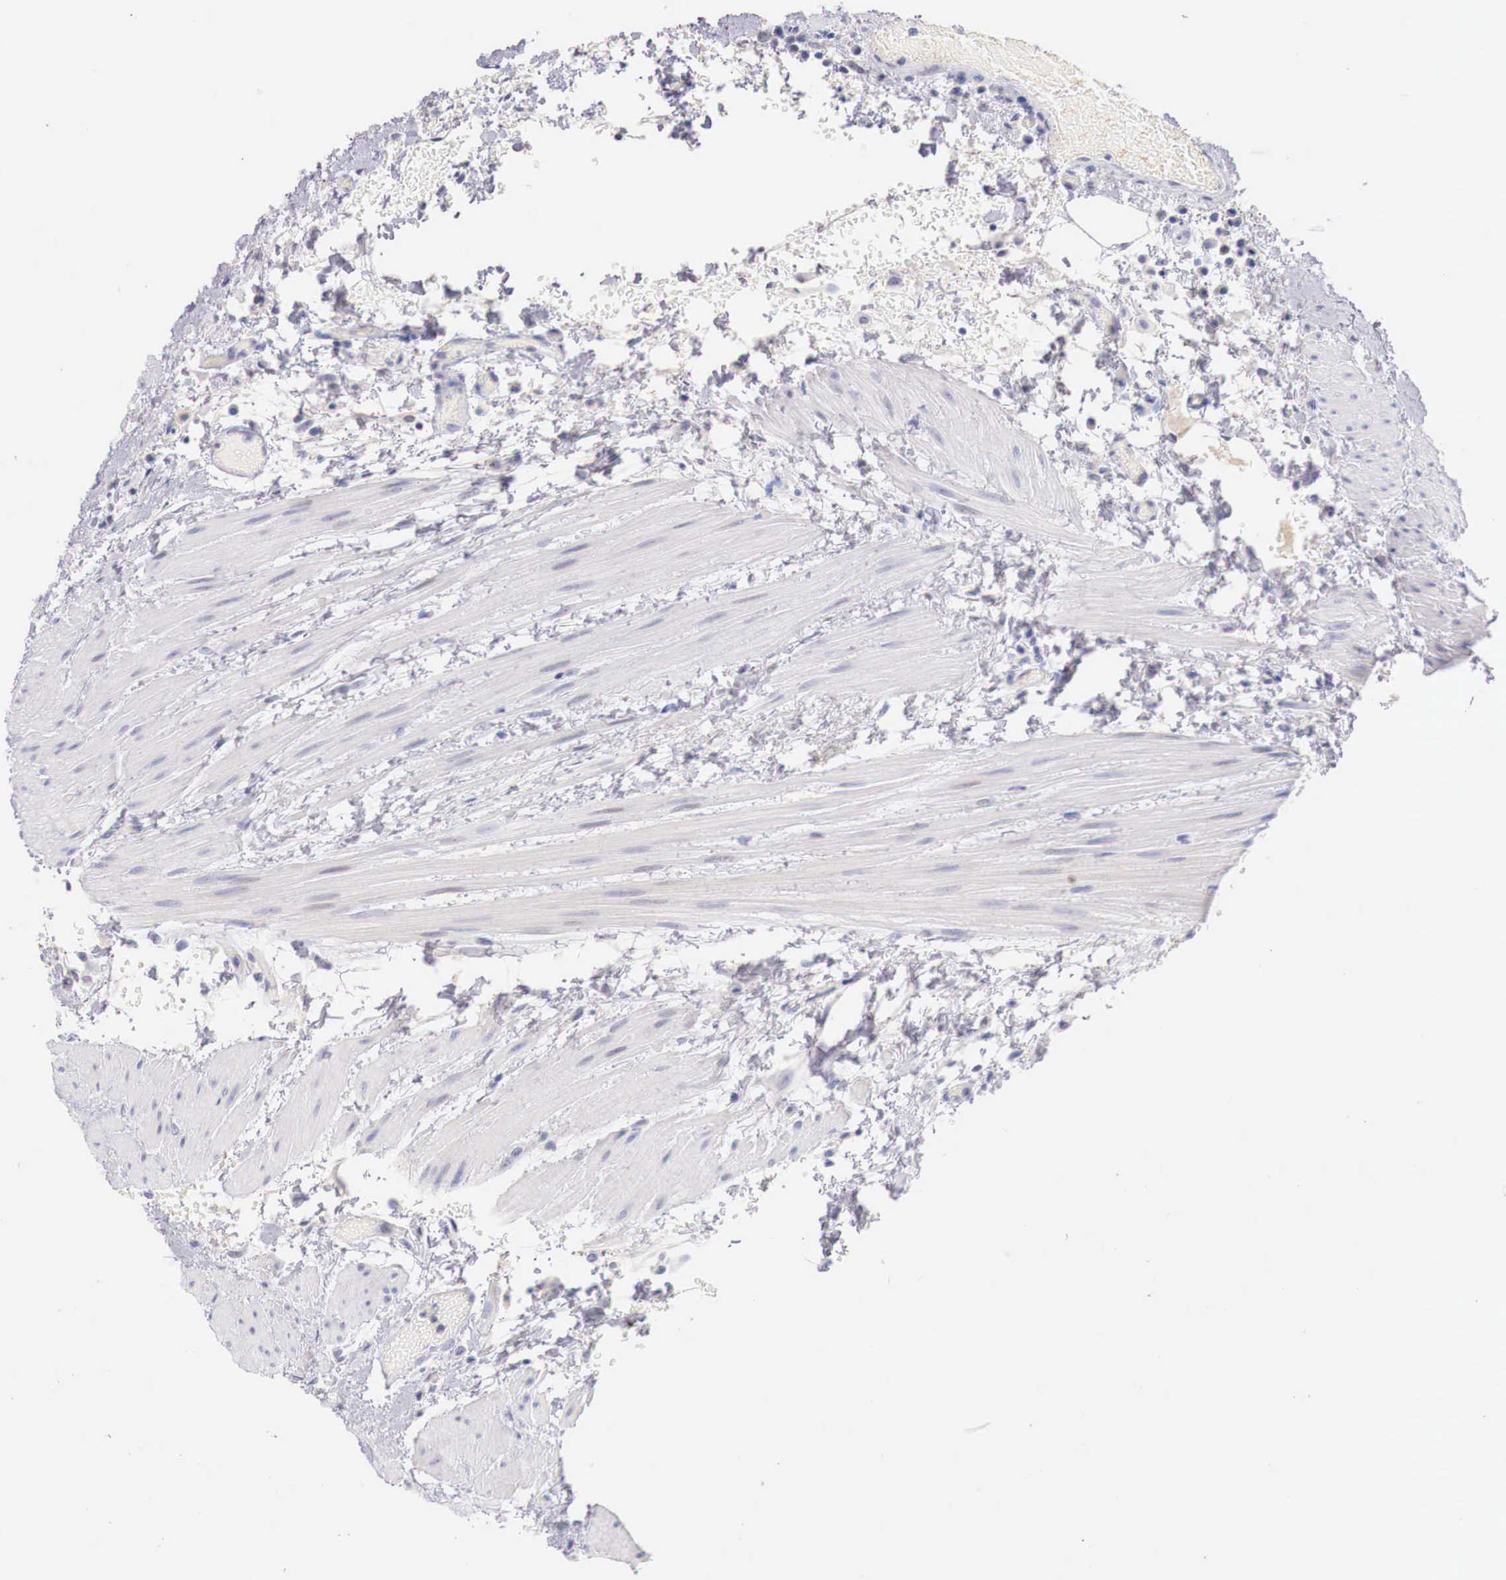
{"staining": {"intensity": "negative", "quantity": "none", "location": "none"}, "tissue": "urinary bladder", "cell_type": "Urothelial cells", "image_type": "normal", "snomed": [{"axis": "morphology", "description": "Normal tissue, NOS"}, {"axis": "topography", "description": "Urinary bladder"}], "caption": "Micrograph shows no protein expression in urothelial cells of unremarkable urinary bladder. (DAB immunohistochemistry with hematoxylin counter stain).", "gene": "ITIH6", "patient": {"sex": "female", "age": 84}}